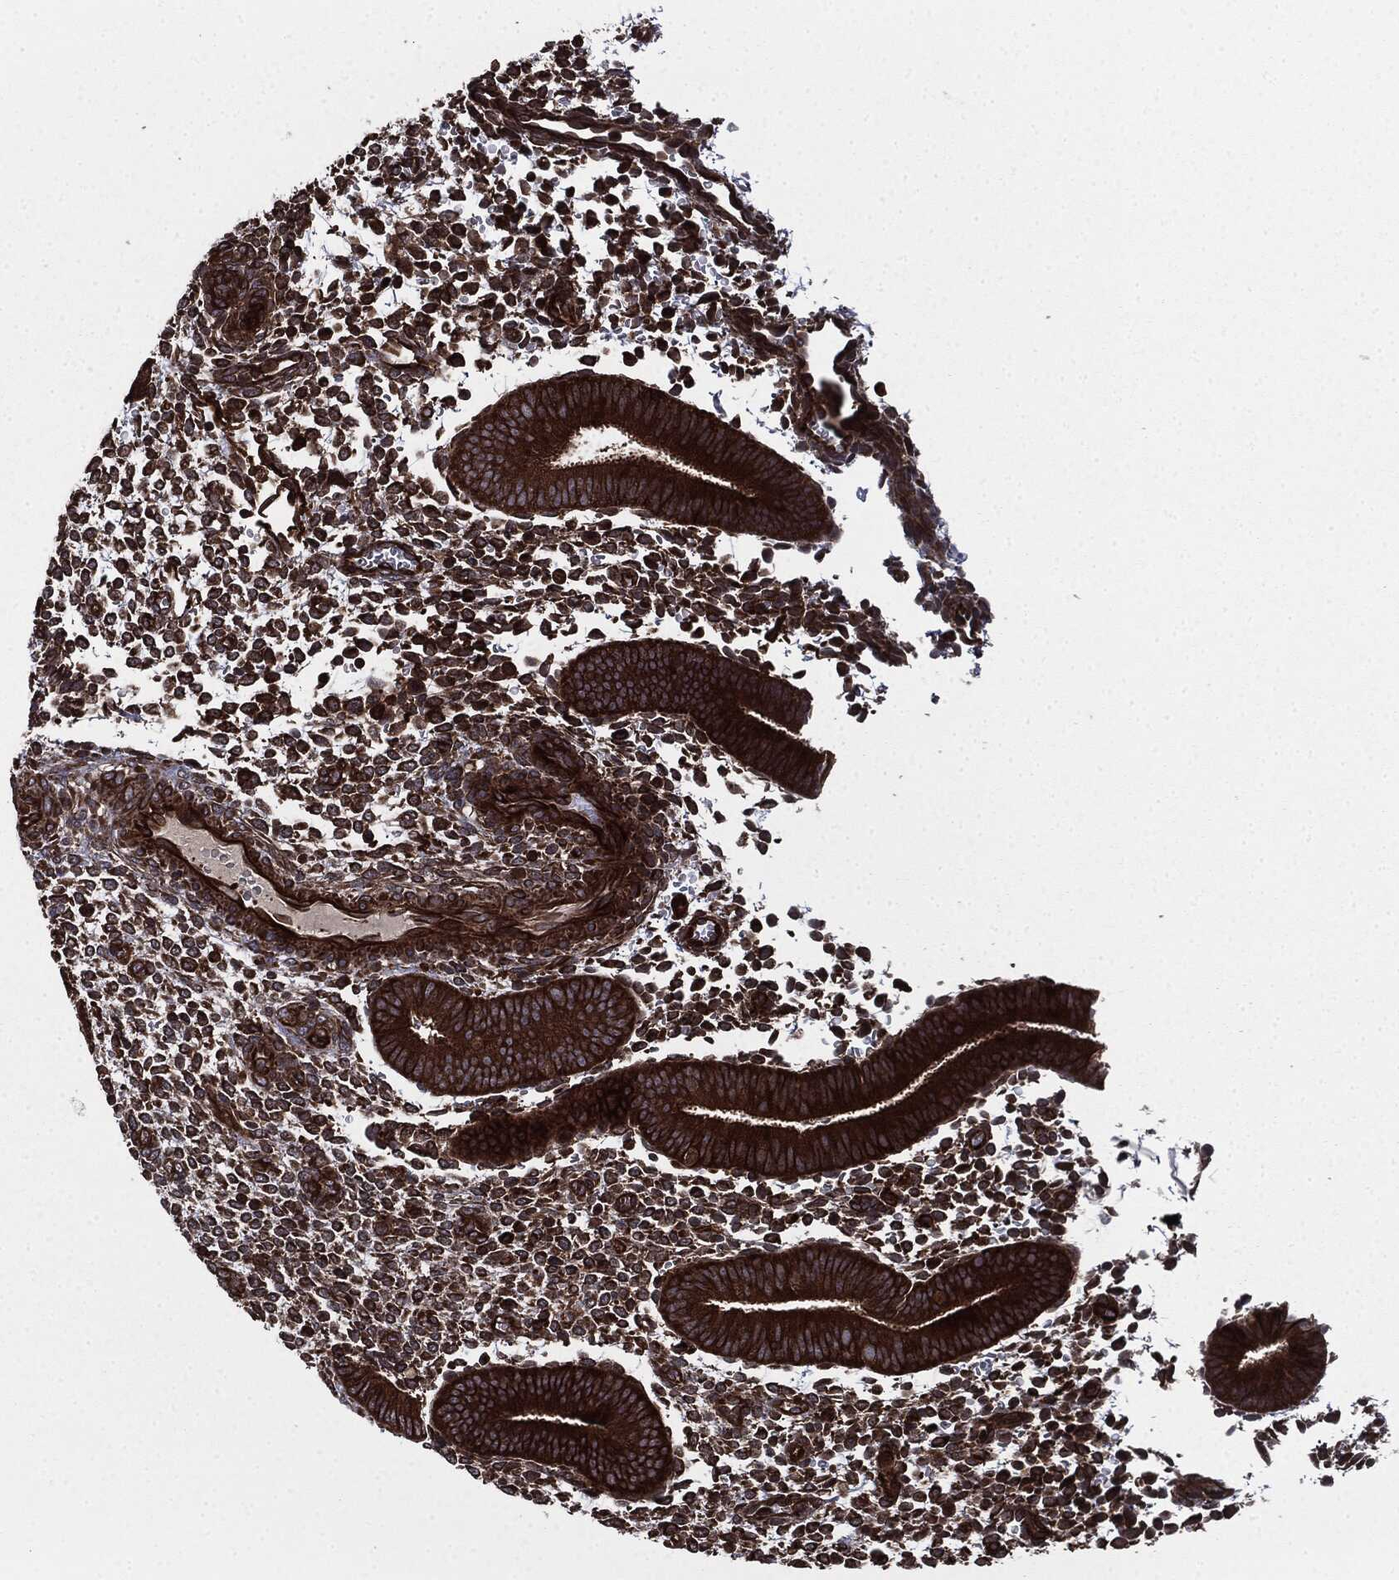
{"staining": {"intensity": "moderate", "quantity": "<25%", "location": "cytoplasmic/membranous"}, "tissue": "endometrium", "cell_type": "Cells in endometrial stroma", "image_type": "normal", "snomed": [{"axis": "morphology", "description": "Normal tissue, NOS"}, {"axis": "topography", "description": "Endometrium"}], "caption": "This image displays immunohistochemistry (IHC) staining of benign endometrium, with low moderate cytoplasmic/membranous positivity in approximately <25% of cells in endometrial stroma.", "gene": "RAP1GDS1", "patient": {"sex": "female", "age": 39}}